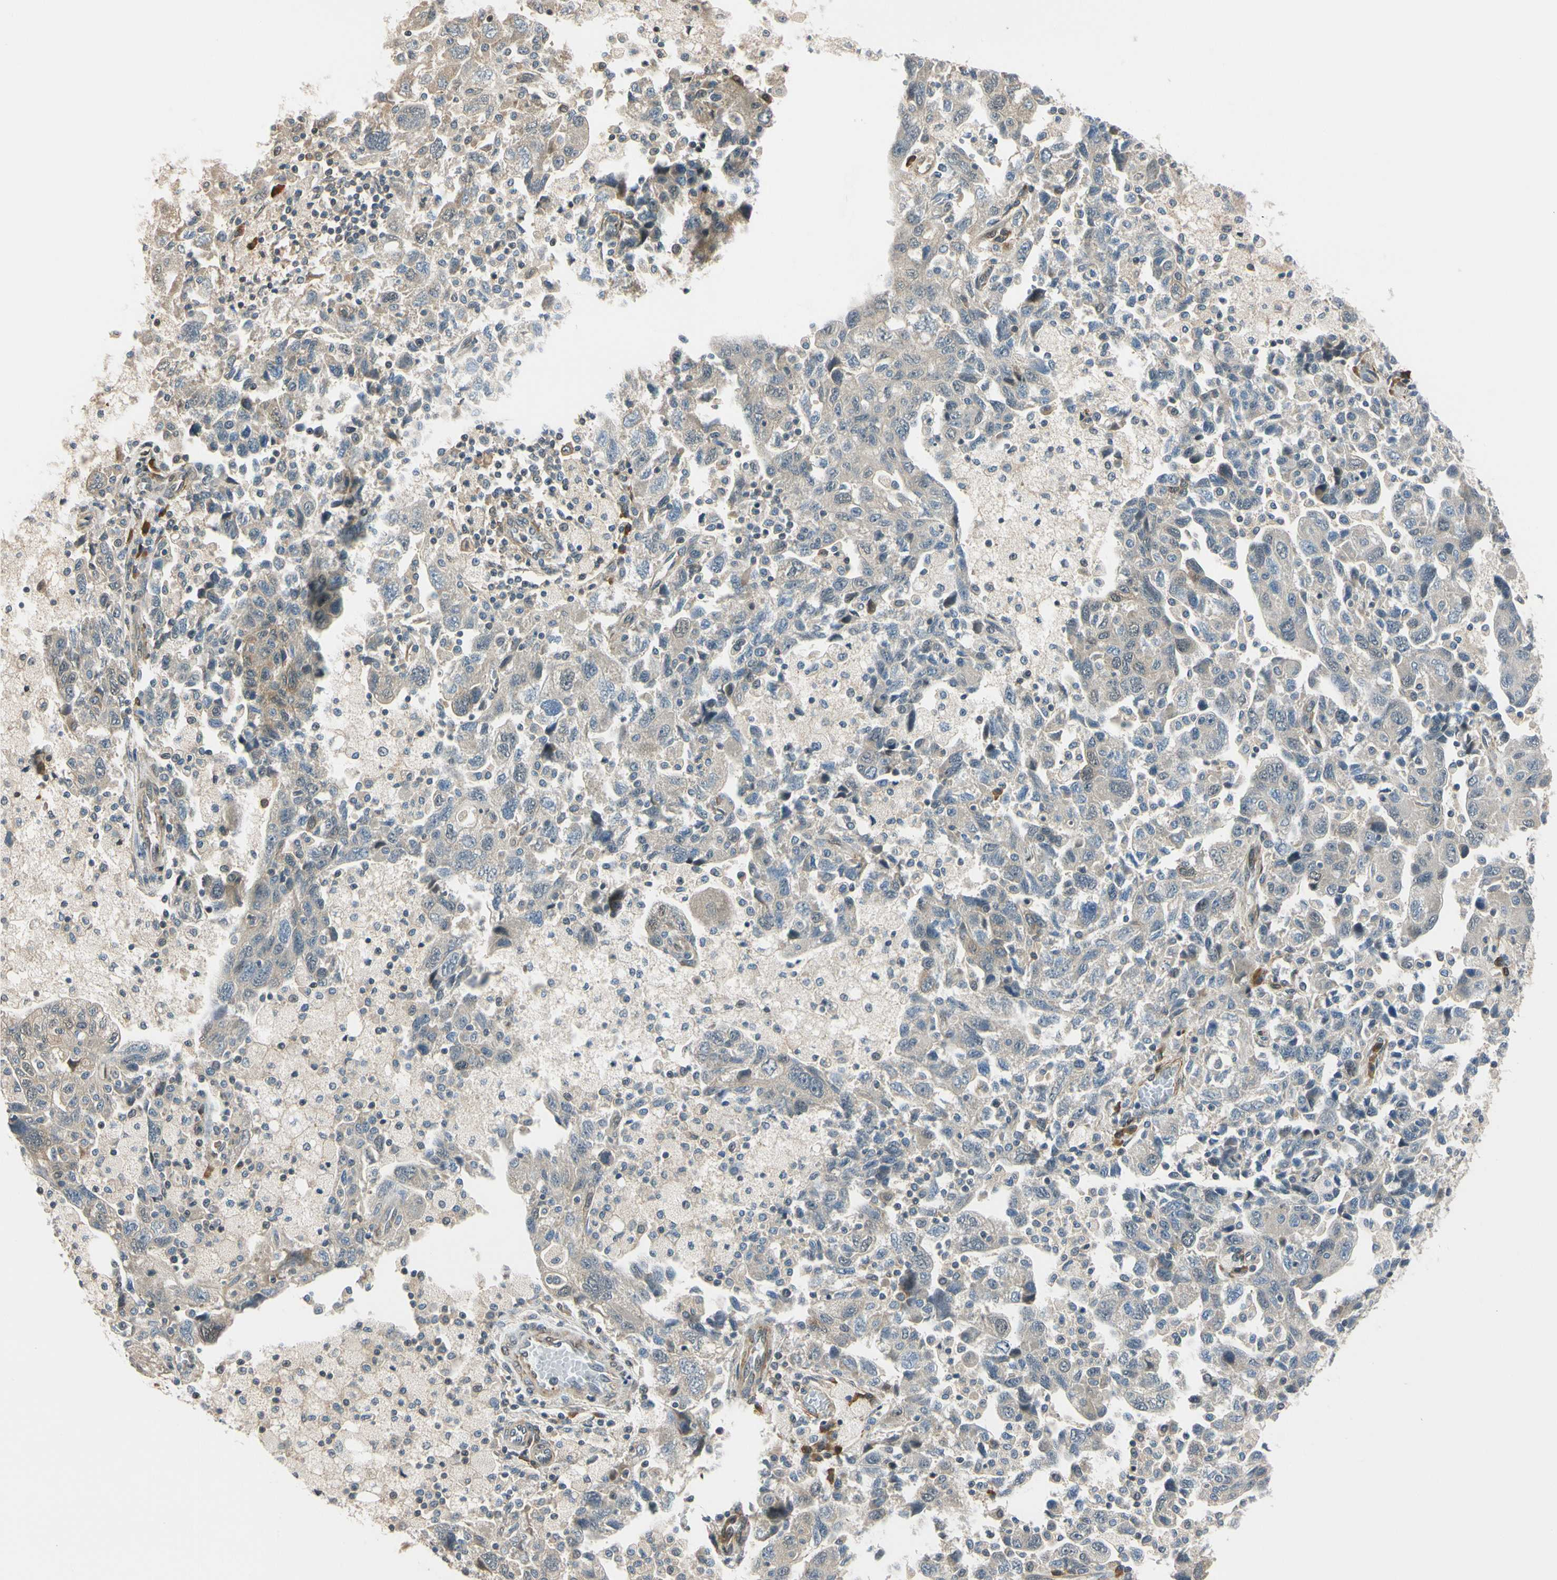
{"staining": {"intensity": "weak", "quantity": ">75%", "location": "cytoplasmic/membranous"}, "tissue": "ovarian cancer", "cell_type": "Tumor cells", "image_type": "cancer", "snomed": [{"axis": "morphology", "description": "Carcinoma, NOS"}, {"axis": "morphology", "description": "Cystadenocarcinoma, serous, NOS"}, {"axis": "topography", "description": "Ovary"}], "caption": "A low amount of weak cytoplasmic/membranous positivity is present in approximately >75% of tumor cells in serous cystadenocarcinoma (ovarian) tissue.", "gene": "RASGRF1", "patient": {"sex": "female", "age": 69}}